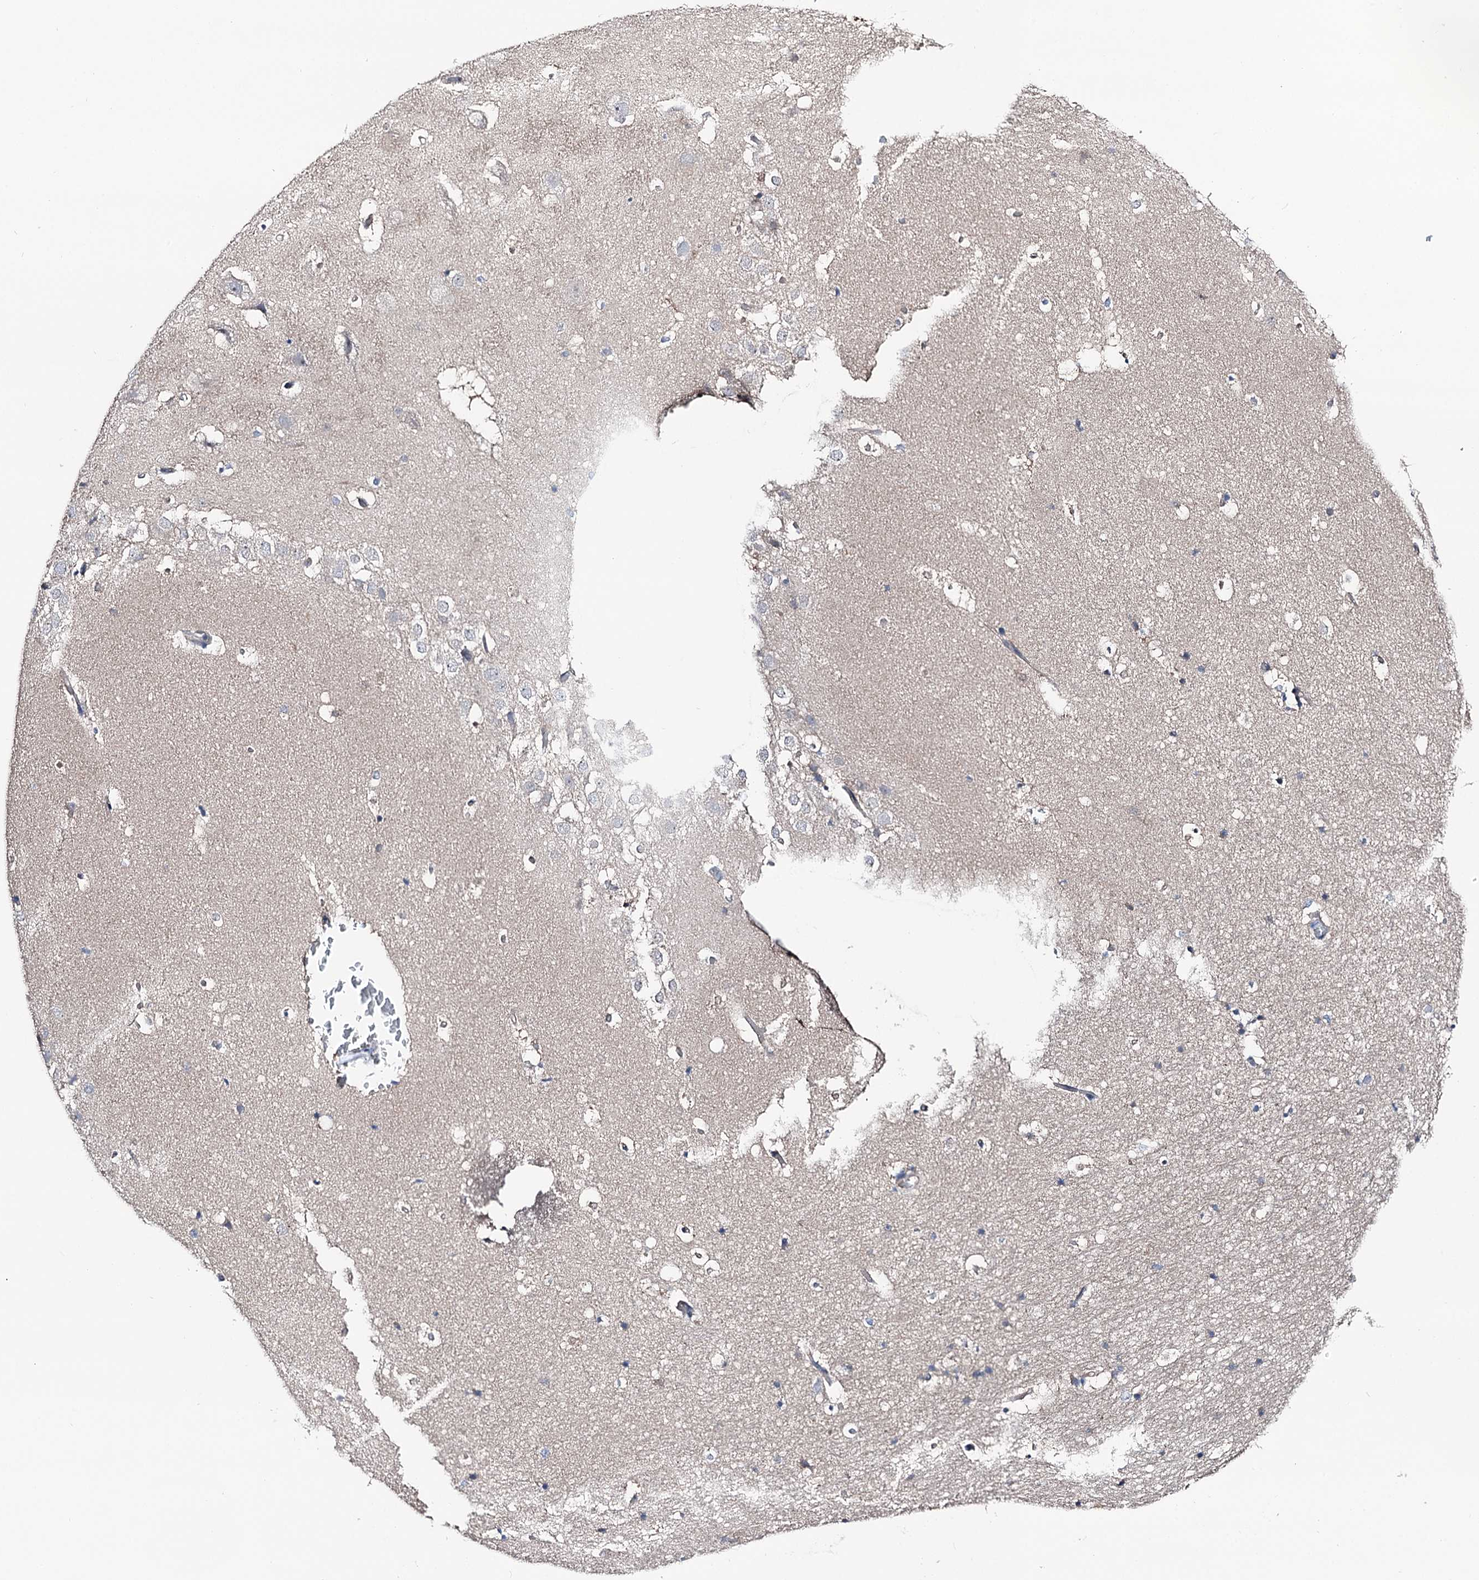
{"staining": {"intensity": "negative", "quantity": "none", "location": "none"}, "tissue": "hippocampus", "cell_type": "Glial cells", "image_type": "normal", "snomed": [{"axis": "morphology", "description": "Normal tissue, NOS"}, {"axis": "topography", "description": "Hippocampus"}], "caption": "IHC micrograph of unremarkable hippocampus stained for a protein (brown), which displays no positivity in glial cells.", "gene": "SHROOM1", "patient": {"sex": "female", "age": 52}}